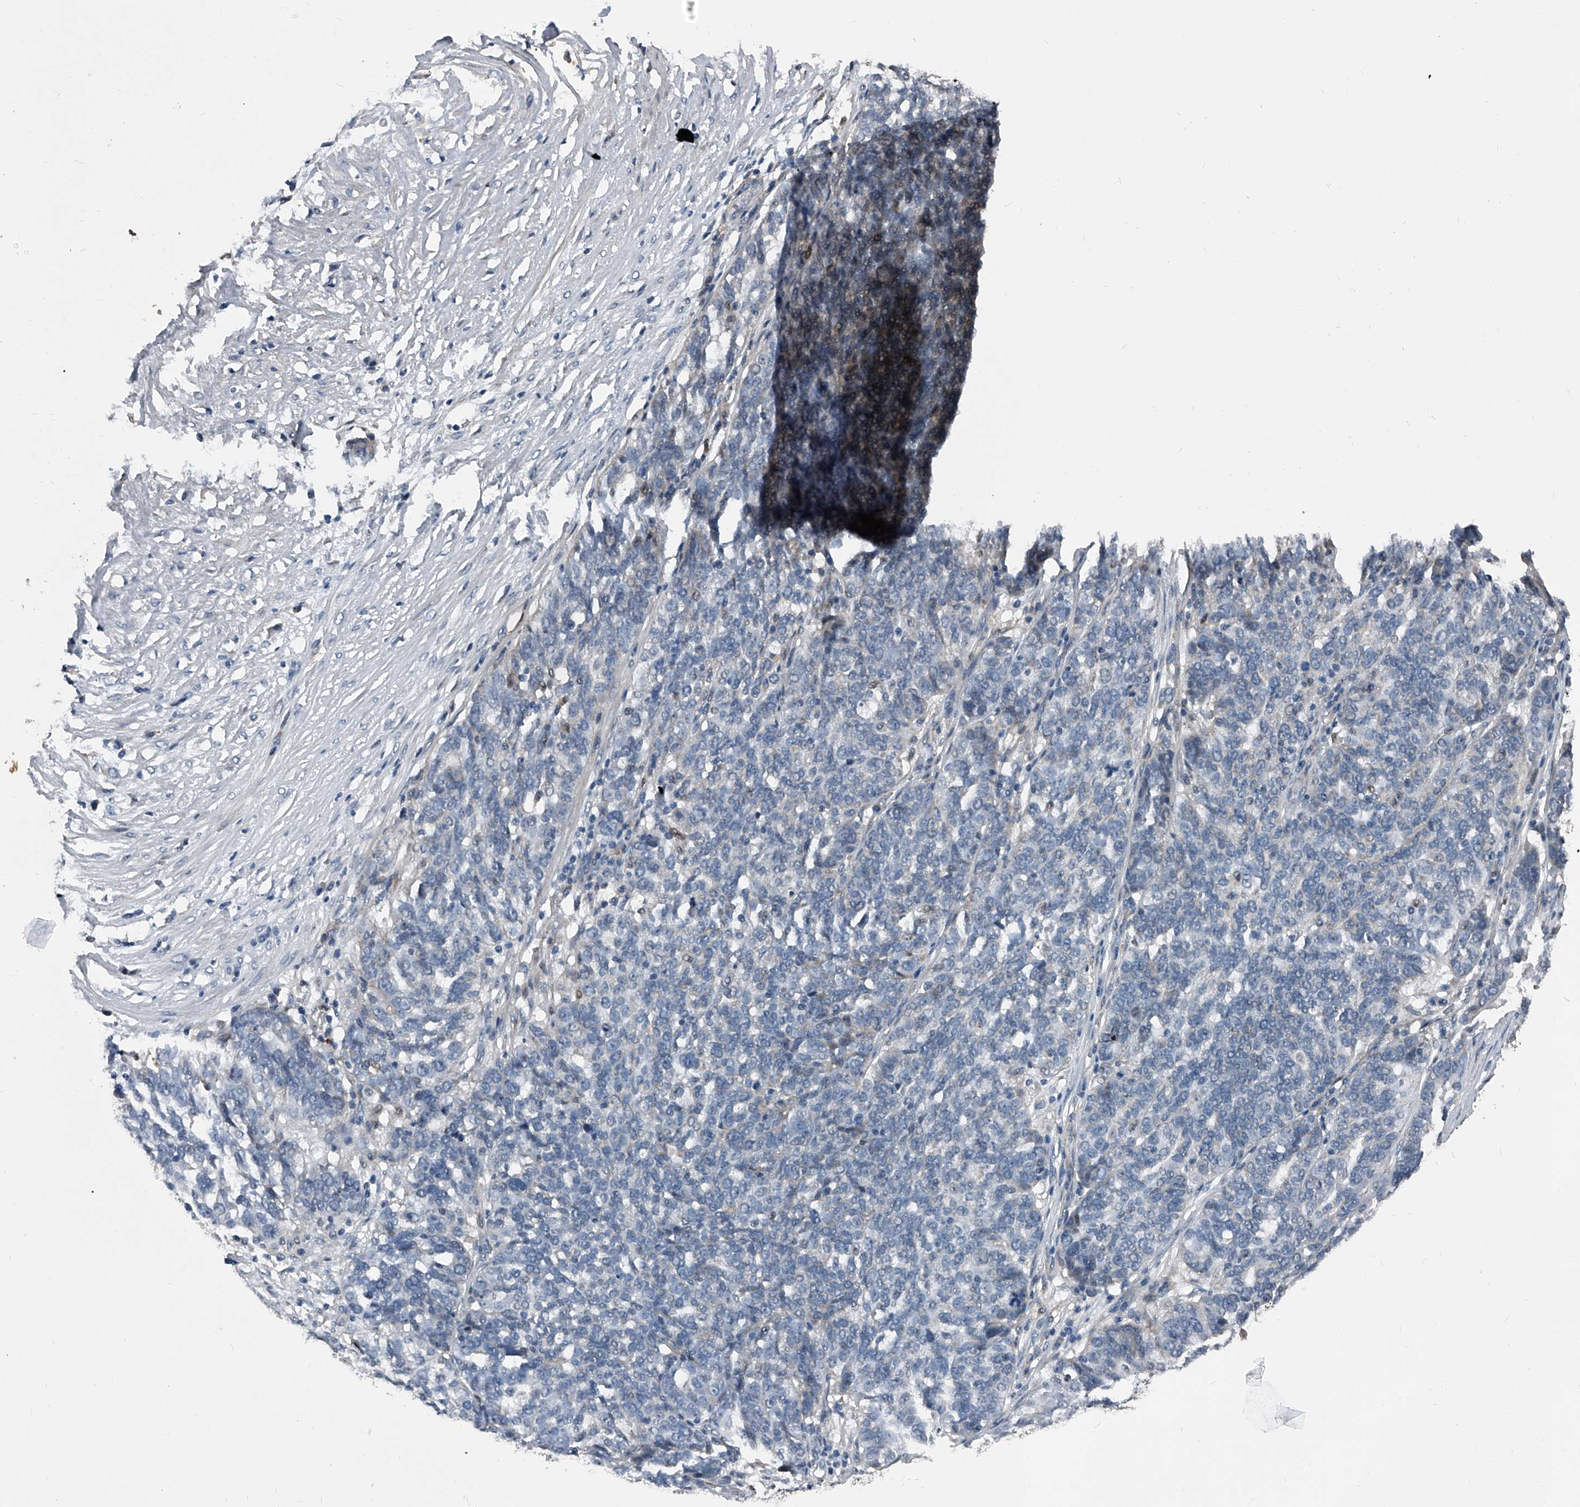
{"staining": {"intensity": "negative", "quantity": "none", "location": "none"}, "tissue": "ovarian cancer", "cell_type": "Tumor cells", "image_type": "cancer", "snomed": [{"axis": "morphology", "description": "Cystadenocarcinoma, serous, NOS"}, {"axis": "topography", "description": "Ovary"}], "caption": "DAB (3,3'-diaminobenzidine) immunohistochemical staining of ovarian cancer (serous cystadenocarcinoma) displays no significant expression in tumor cells. Nuclei are stained in blue.", "gene": "PHACTR1", "patient": {"sex": "female", "age": 59}}